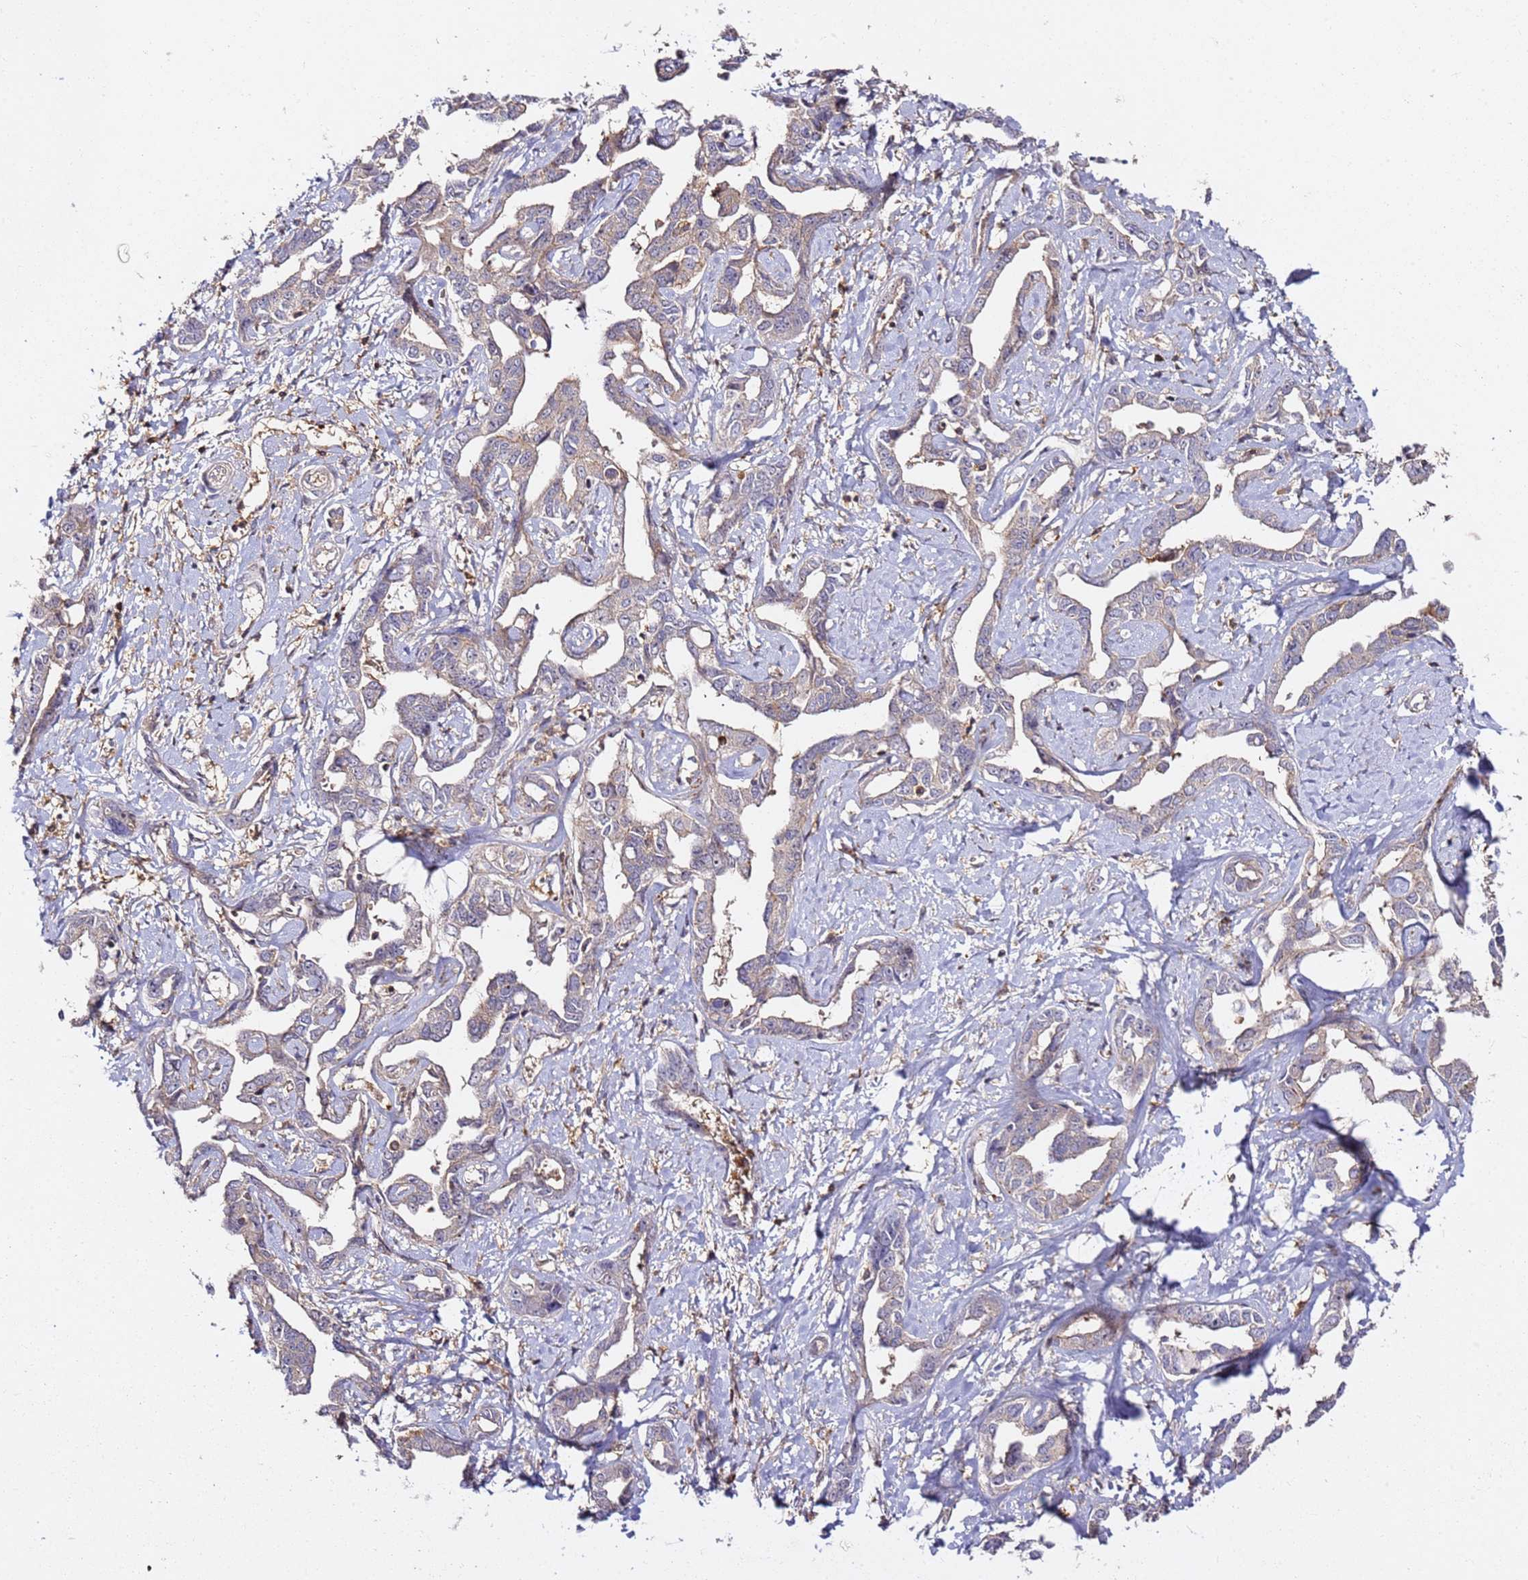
{"staining": {"intensity": "weak", "quantity": "<25%", "location": "cytoplasmic/membranous"}, "tissue": "liver cancer", "cell_type": "Tumor cells", "image_type": "cancer", "snomed": [{"axis": "morphology", "description": "Cholangiocarcinoma"}, {"axis": "topography", "description": "Liver"}], "caption": "High magnification brightfield microscopy of liver cancer (cholangiocarcinoma) stained with DAB (3,3'-diaminobenzidine) (brown) and counterstained with hematoxylin (blue): tumor cells show no significant expression.", "gene": "PRMT7", "patient": {"sex": "male", "age": 59}}